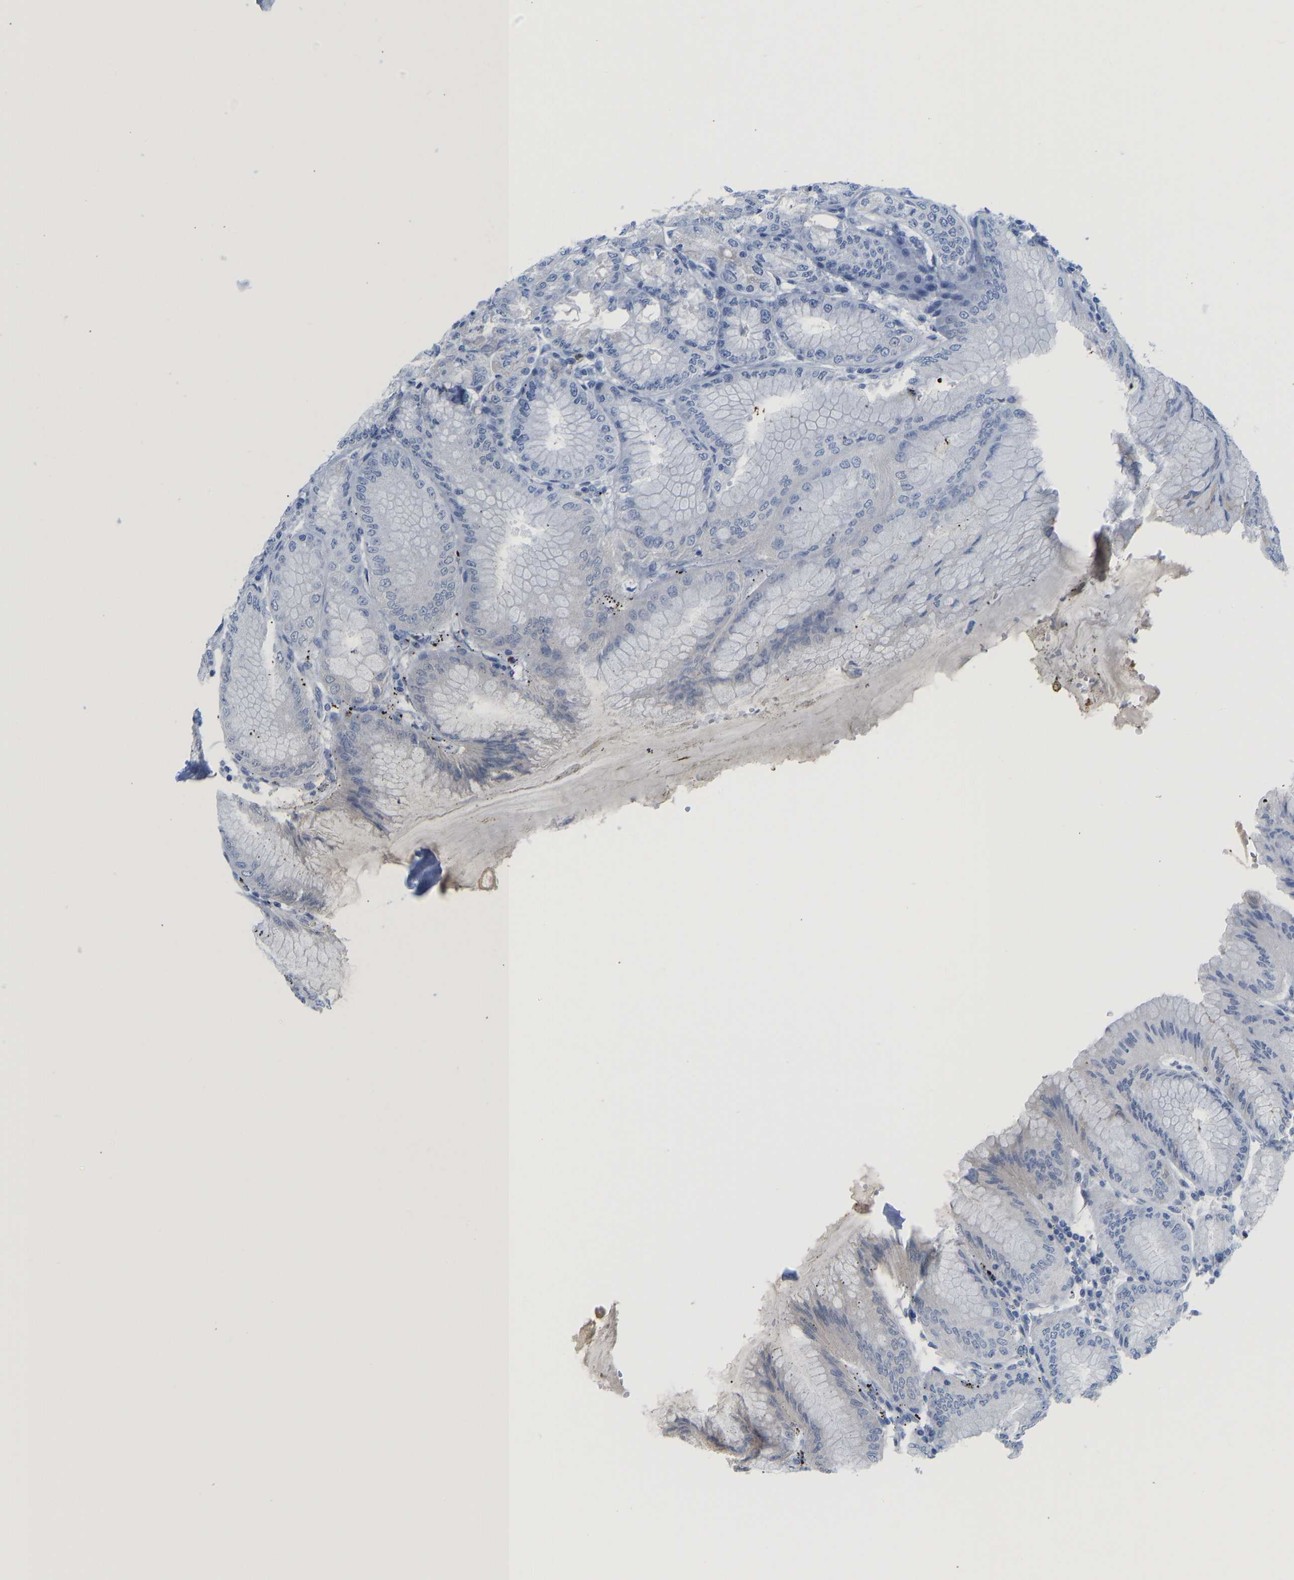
{"staining": {"intensity": "weak", "quantity": "<25%", "location": "cytoplasmic/membranous"}, "tissue": "stomach", "cell_type": "Glandular cells", "image_type": "normal", "snomed": [{"axis": "morphology", "description": "Normal tissue, NOS"}, {"axis": "topography", "description": "Stomach, lower"}], "caption": "DAB immunohistochemical staining of normal human stomach demonstrates no significant staining in glandular cells.", "gene": "TXNDC2", "patient": {"sex": "male", "age": 71}}